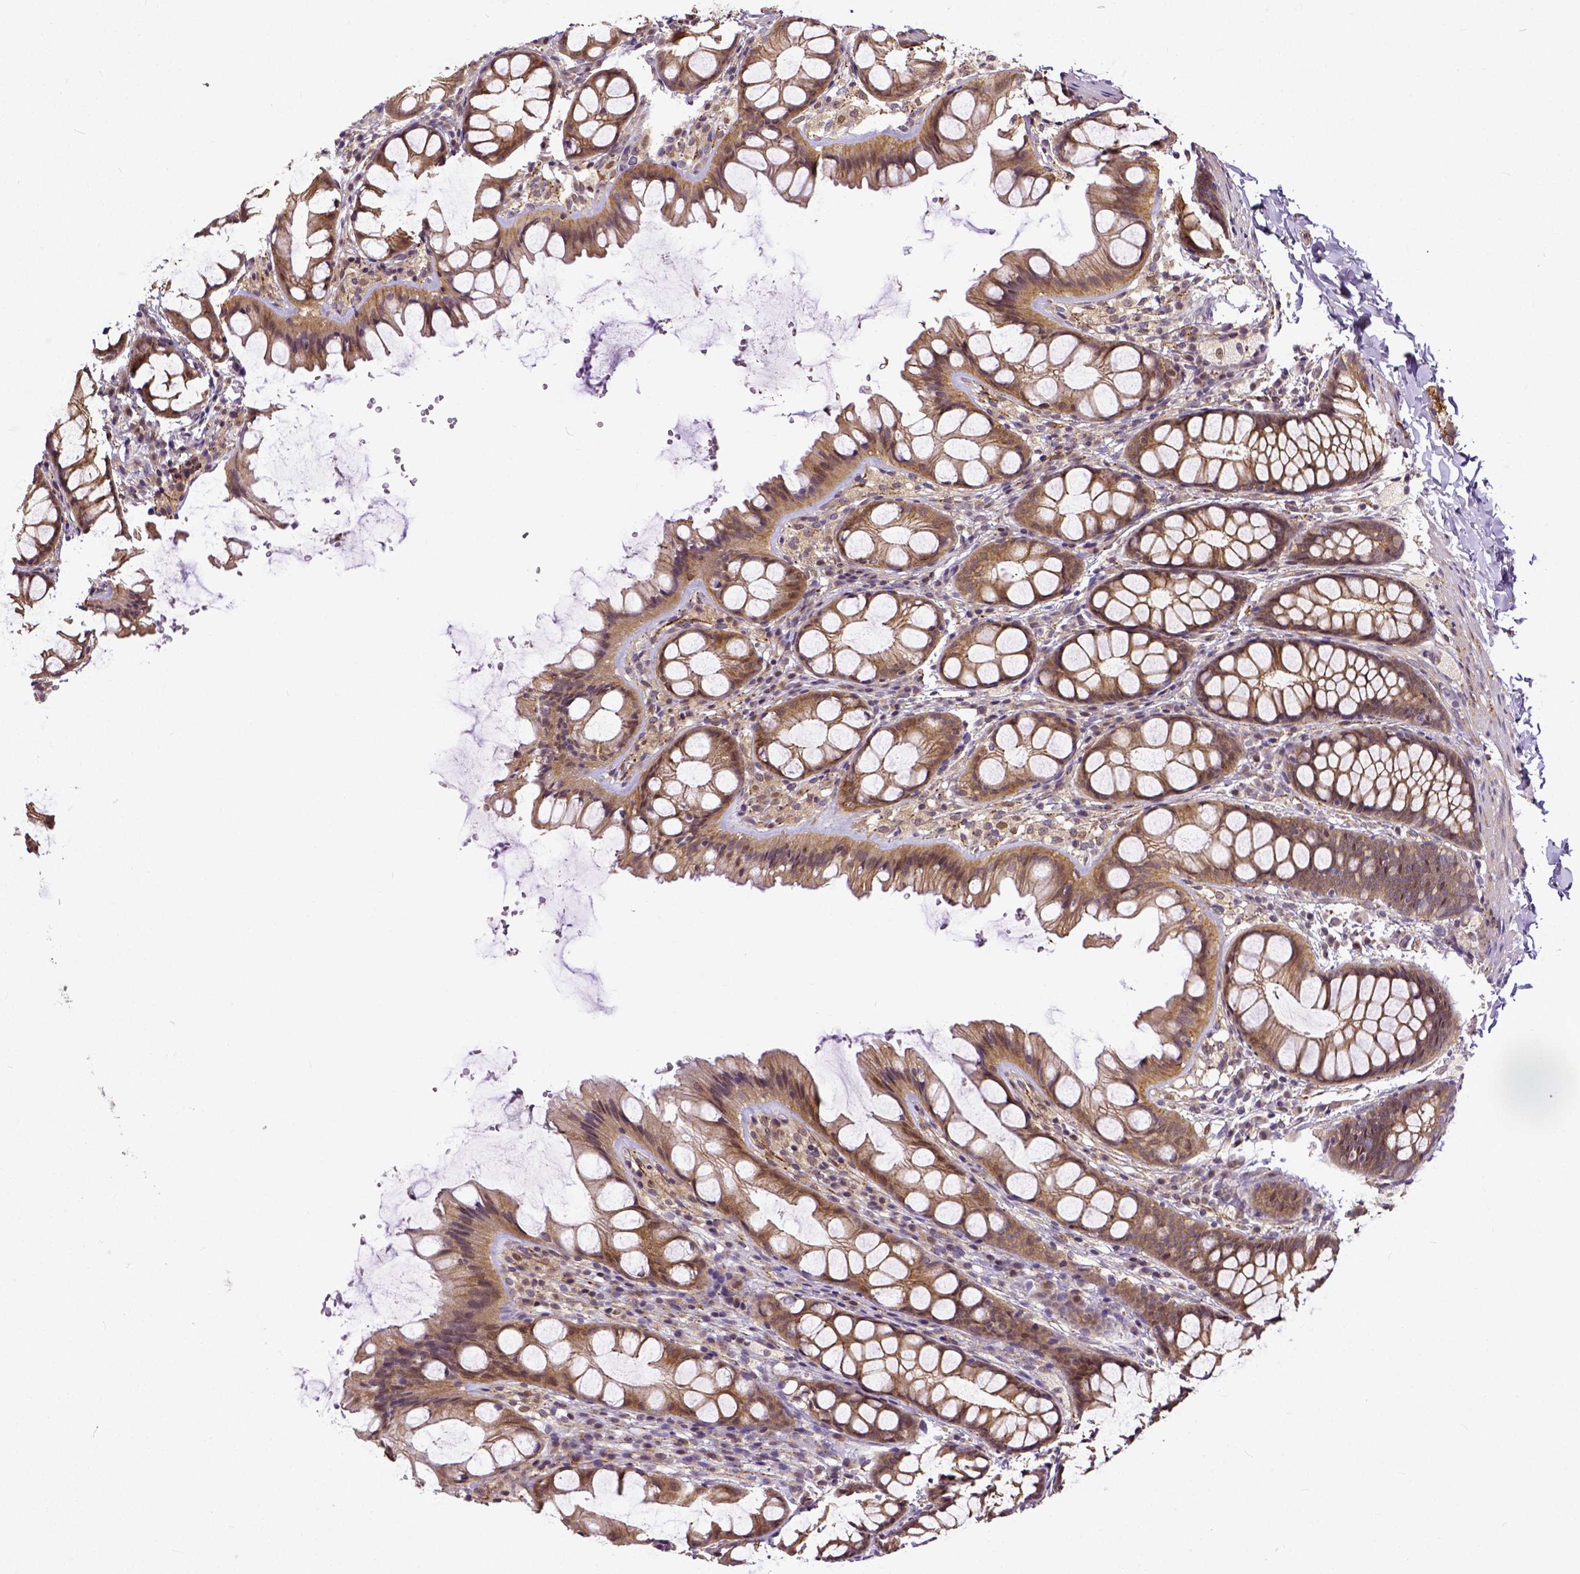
{"staining": {"intensity": "moderate", "quantity": ">75%", "location": "cytoplasmic/membranous"}, "tissue": "colon", "cell_type": "Endothelial cells", "image_type": "normal", "snomed": [{"axis": "morphology", "description": "Normal tissue, NOS"}, {"axis": "topography", "description": "Colon"}], "caption": "Brown immunohistochemical staining in normal human colon shows moderate cytoplasmic/membranous staining in about >75% of endothelial cells. (Stains: DAB in brown, nuclei in blue, Microscopy: brightfield microscopy at high magnification).", "gene": "DICER1", "patient": {"sex": "male", "age": 47}}